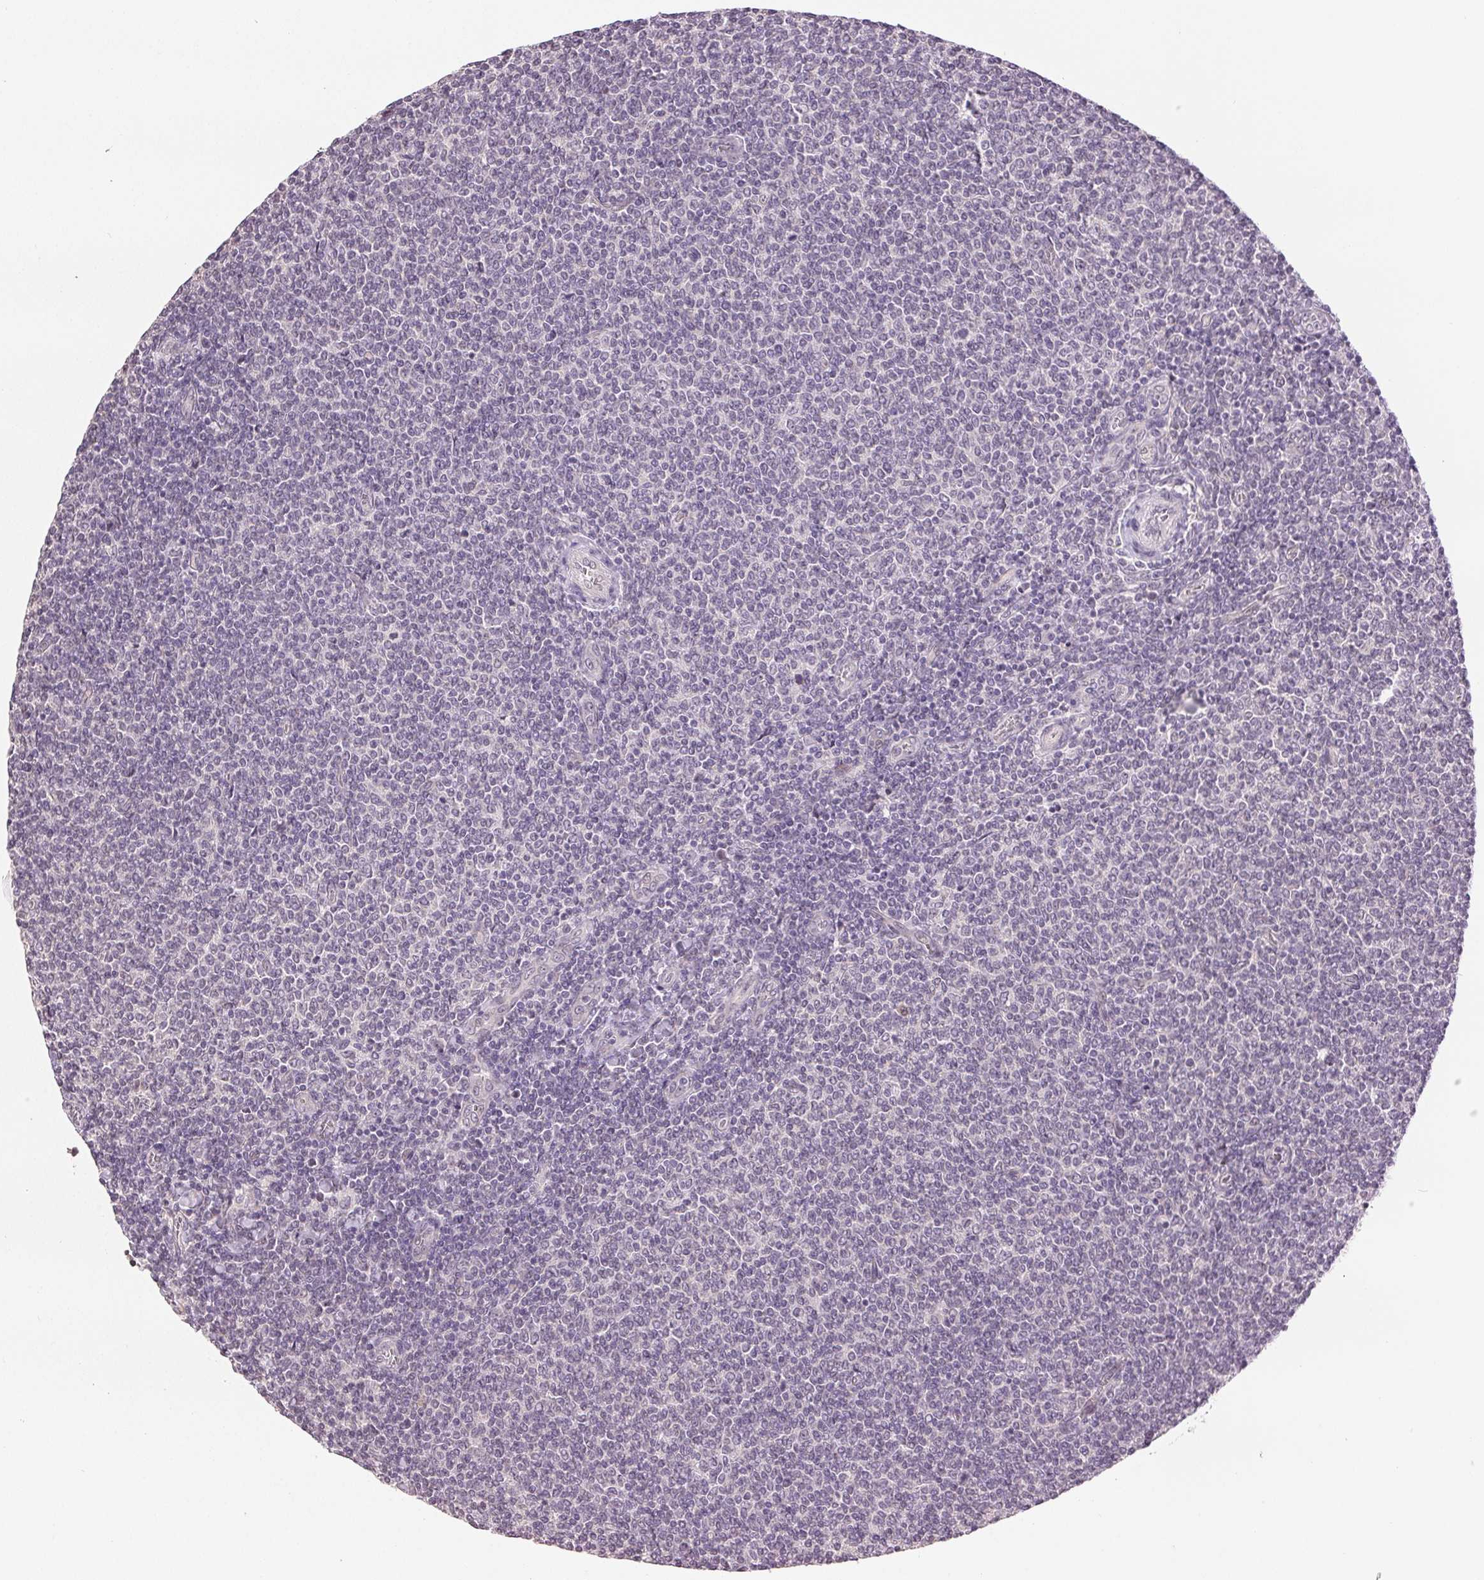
{"staining": {"intensity": "negative", "quantity": "none", "location": "none"}, "tissue": "lymphoma", "cell_type": "Tumor cells", "image_type": "cancer", "snomed": [{"axis": "morphology", "description": "Malignant lymphoma, non-Hodgkin's type, Low grade"}, {"axis": "topography", "description": "Lymph node"}], "caption": "This is an IHC image of lymphoma. There is no staining in tumor cells.", "gene": "PLCB1", "patient": {"sex": "male", "age": 52}}